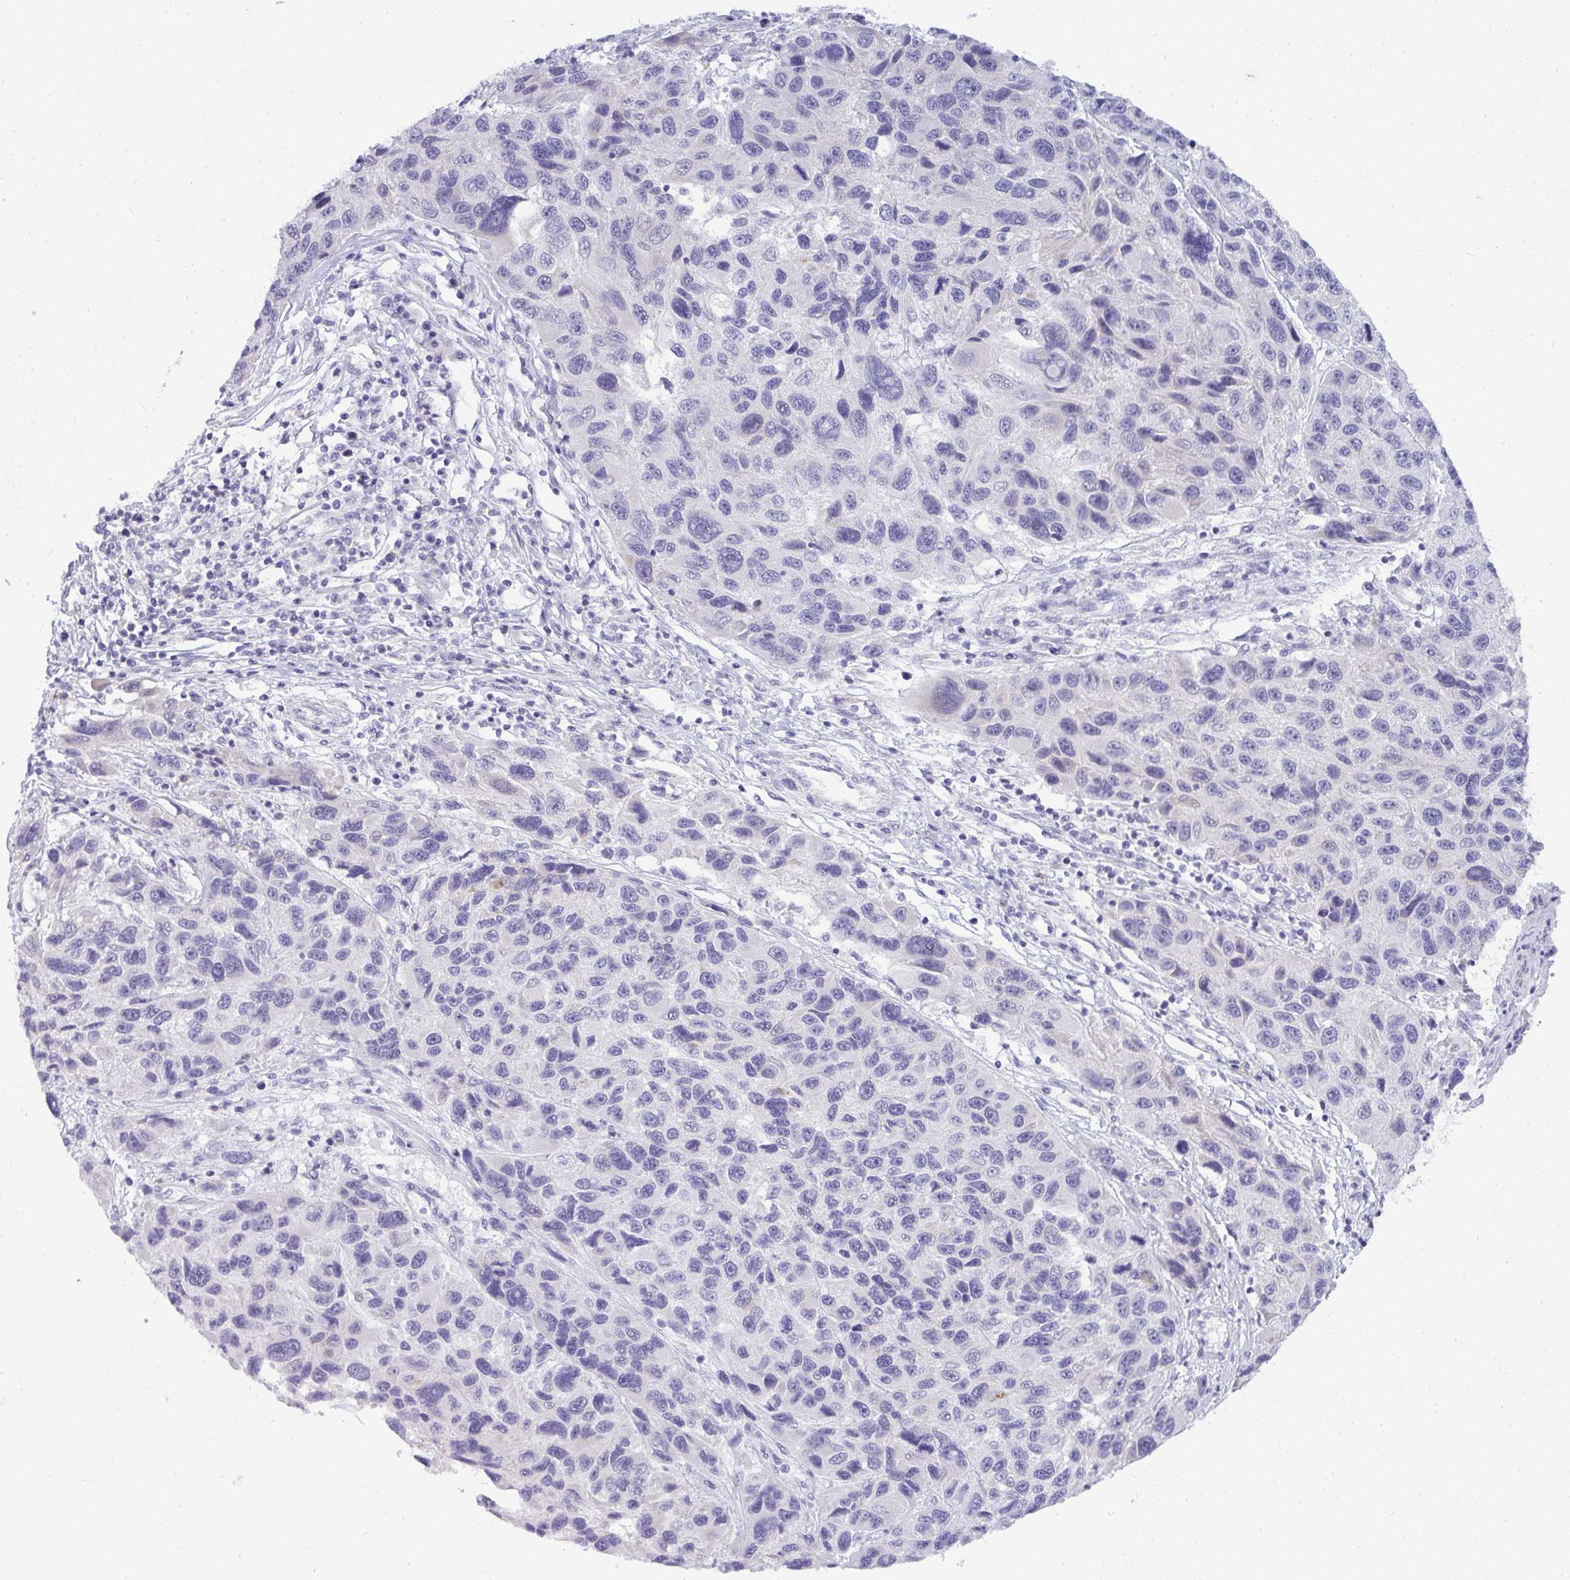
{"staining": {"intensity": "negative", "quantity": "none", "location": "none"}, "tissue": "melanoma", "cell_type": "Tumor cells", "image_type": "cancer", "snomed": [{"axis": "morphology", "description": "Malignant melanoma, NOS"}, {"axis": "topography", "description": "Skin"}], "caption": "Melanoma was stained to show a protein in brown. There is no significant positivity in tumor cells.", "gene": "LIPE", "patient": {"sex": "male", "age": 53}}